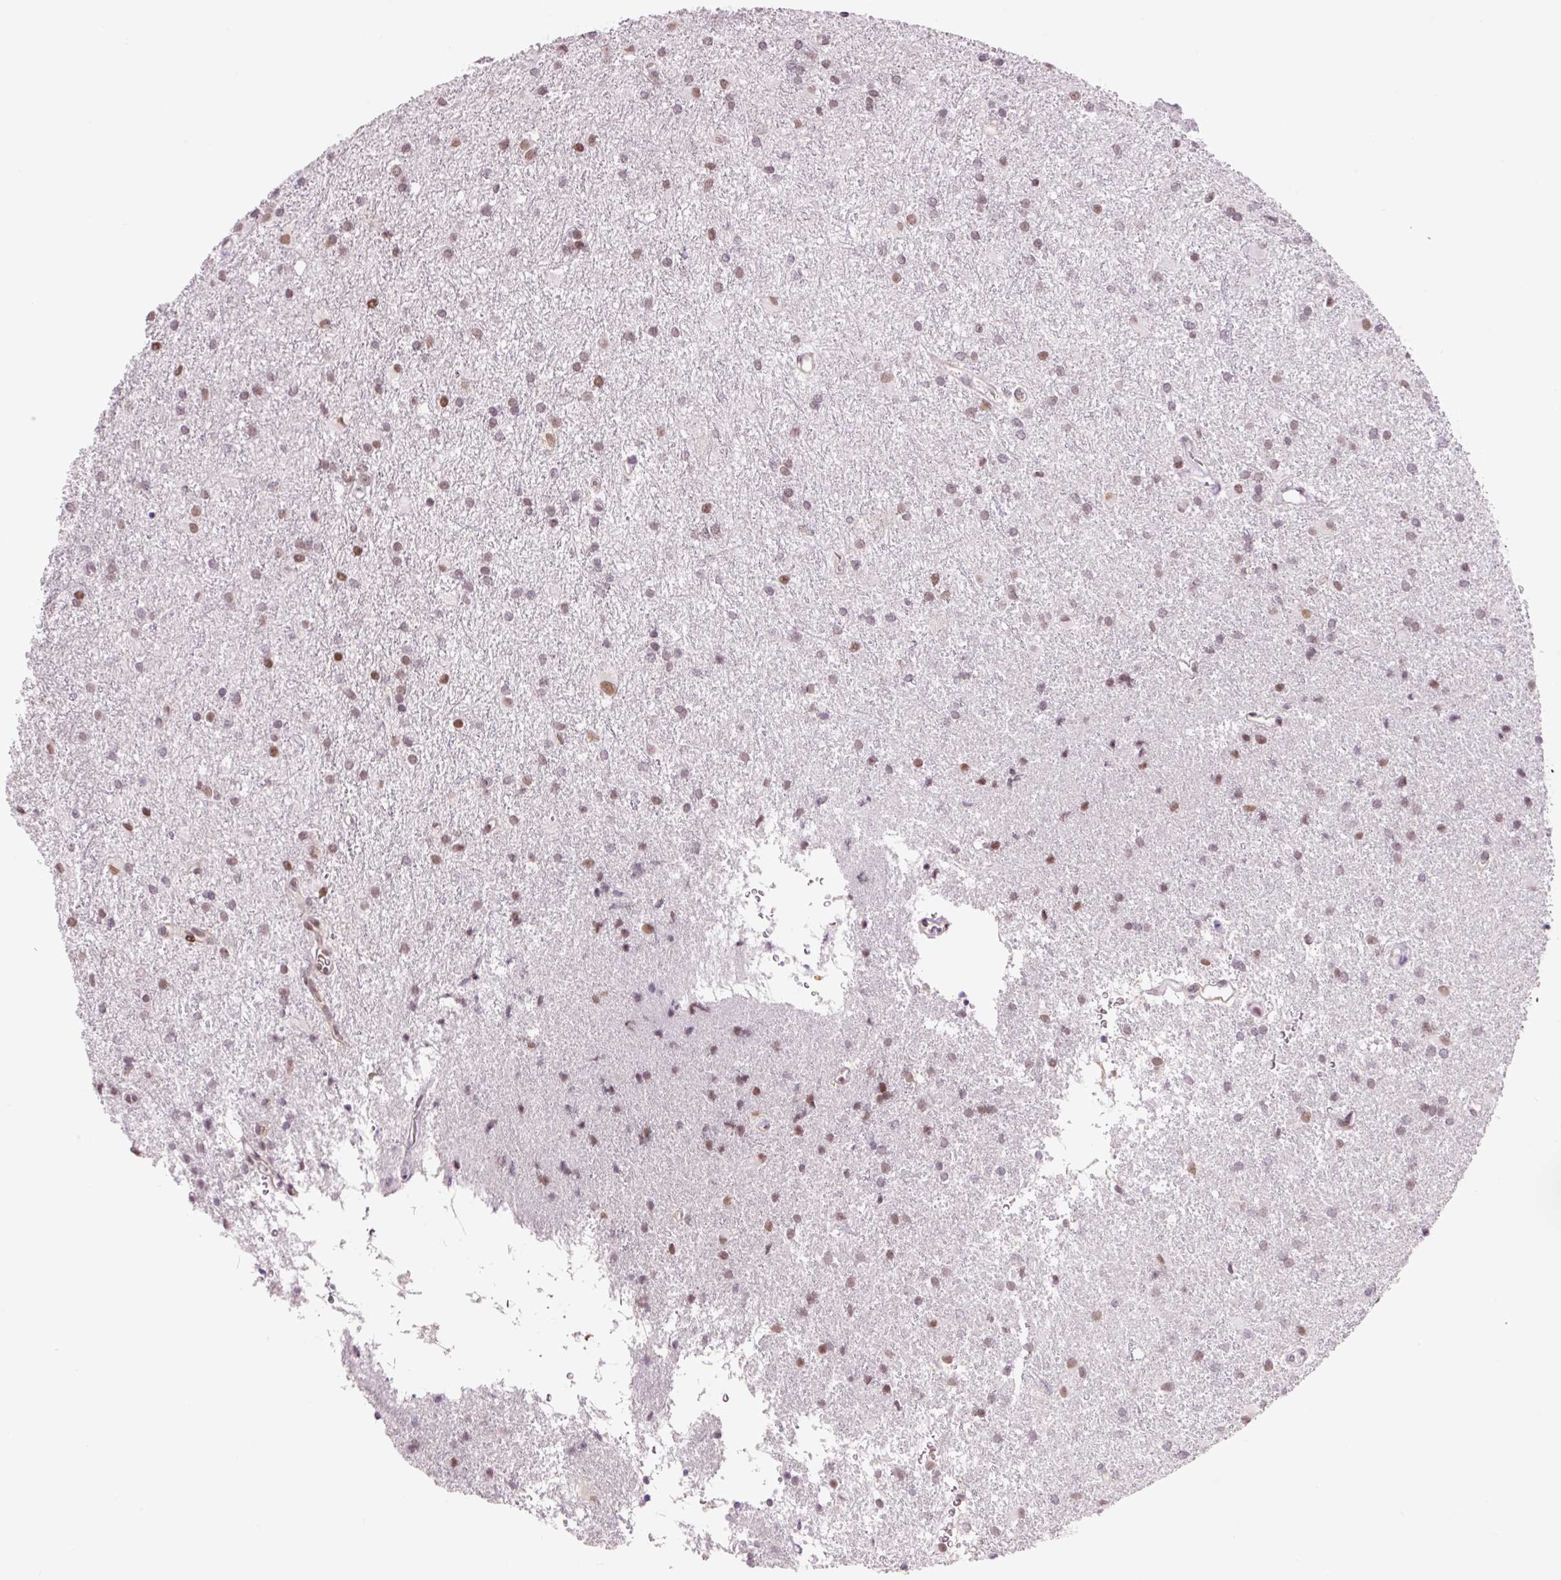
{"staining": {"intensity": "moderate", "quantity": ">75%", "location": "nuclear"}, "tissue": "glioma", "cell_type": "Tumor cells", "image_type": "cancer", "snomed": [{"axis": "morphology", "description": "Glioma, malignant, High grade"}, {"axis": "topography", "description": "Brain"}], "caption": "A brown stain shows moderate nuclear positivity of a protein in human glioma tumor cells. (Brightfield microscopy of DAB IHC at high magnification).", "gene": "CCNL2", "patient": {"sex": "female", "age": 50}}